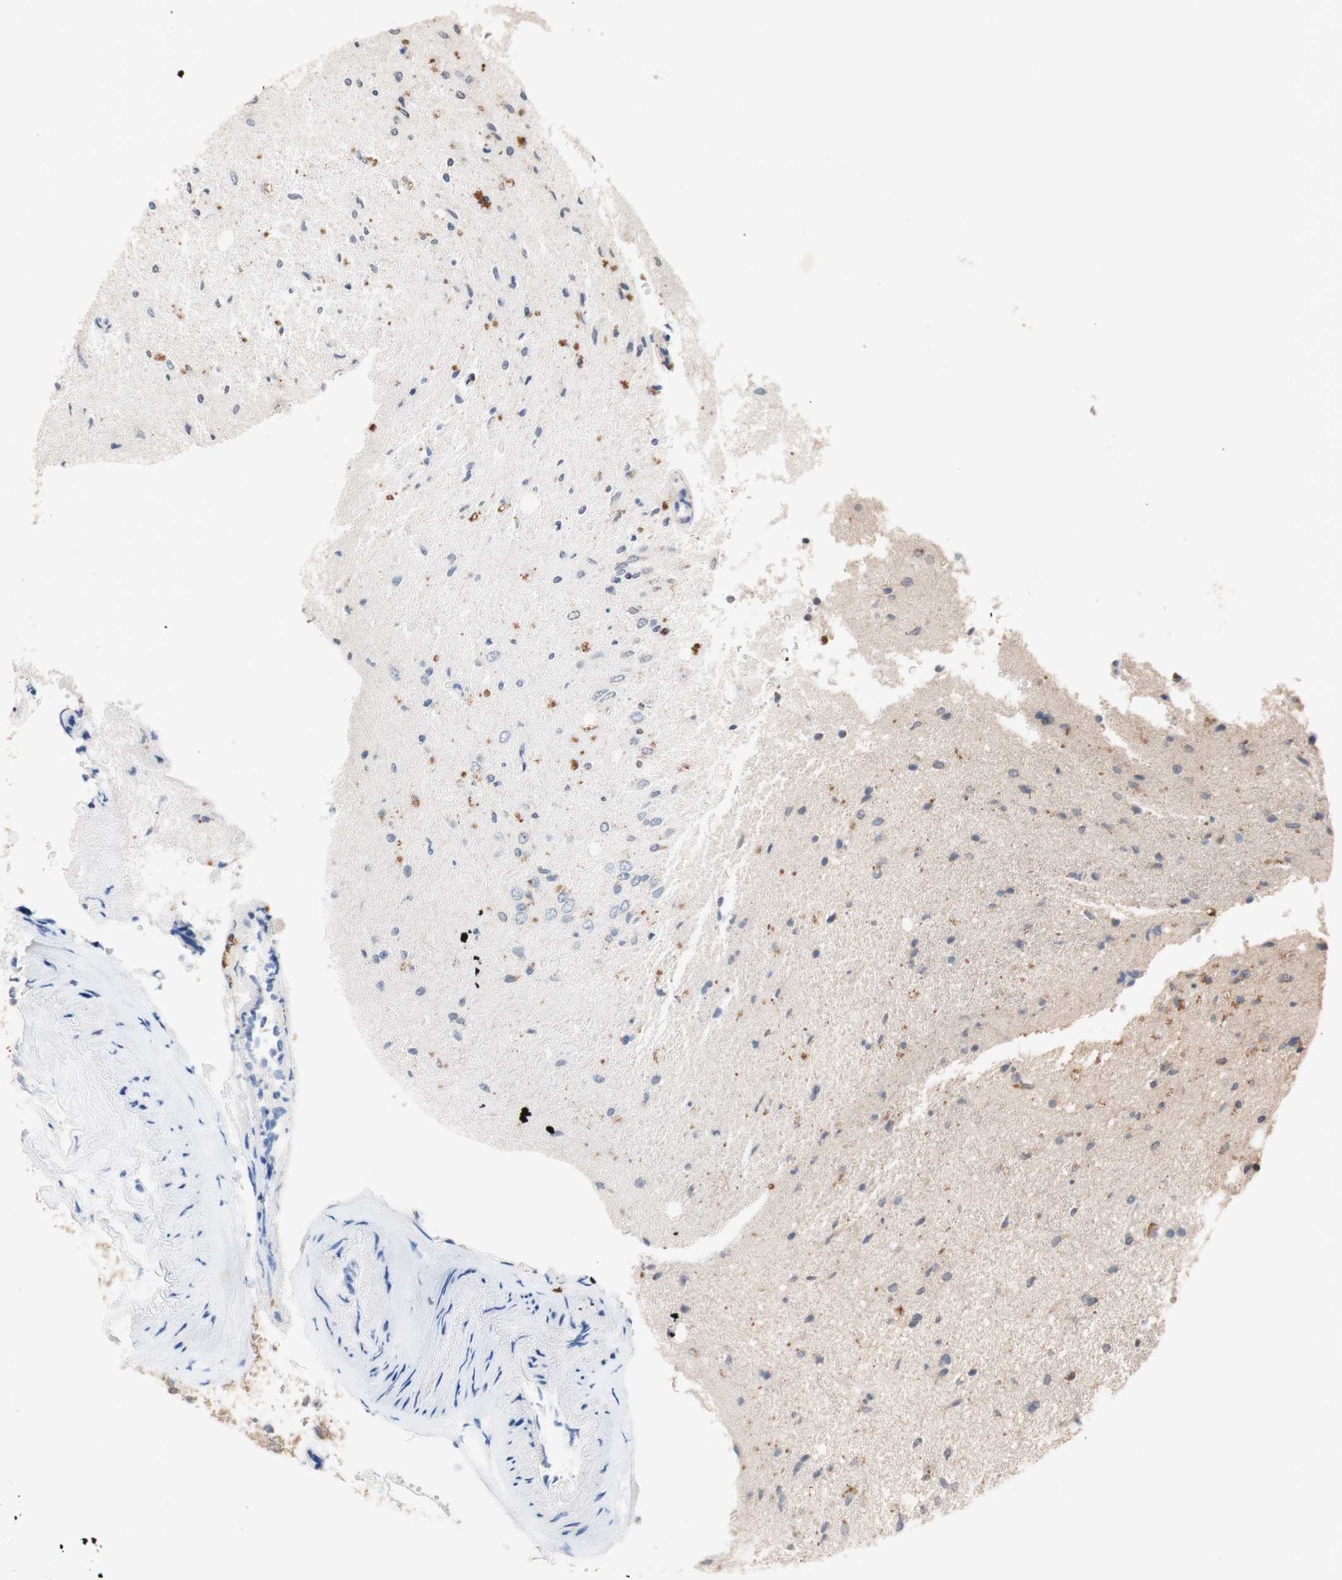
{"staining": {"intensity": "weak", "quantity": "25%-75%", "location": "cytoplasmic/membranous"}, "tissue": "glioma", "cell_type": "Tumor cells", "image_type": "cancer", "snomed": [{"axis": "morphology", "description": "Glioma, malignant, Low grade"}, {"axis": "topography", "description": "Brain"}], "caption": "Brown immunohistochemical staining in low-grade glioma (malignant) demonstrates weak cytoplasmic/membranous expression in approximately 25%-75% of tumor cells.", "gene": "PEX2", "patient": {"sex": "male", "age": 77}}